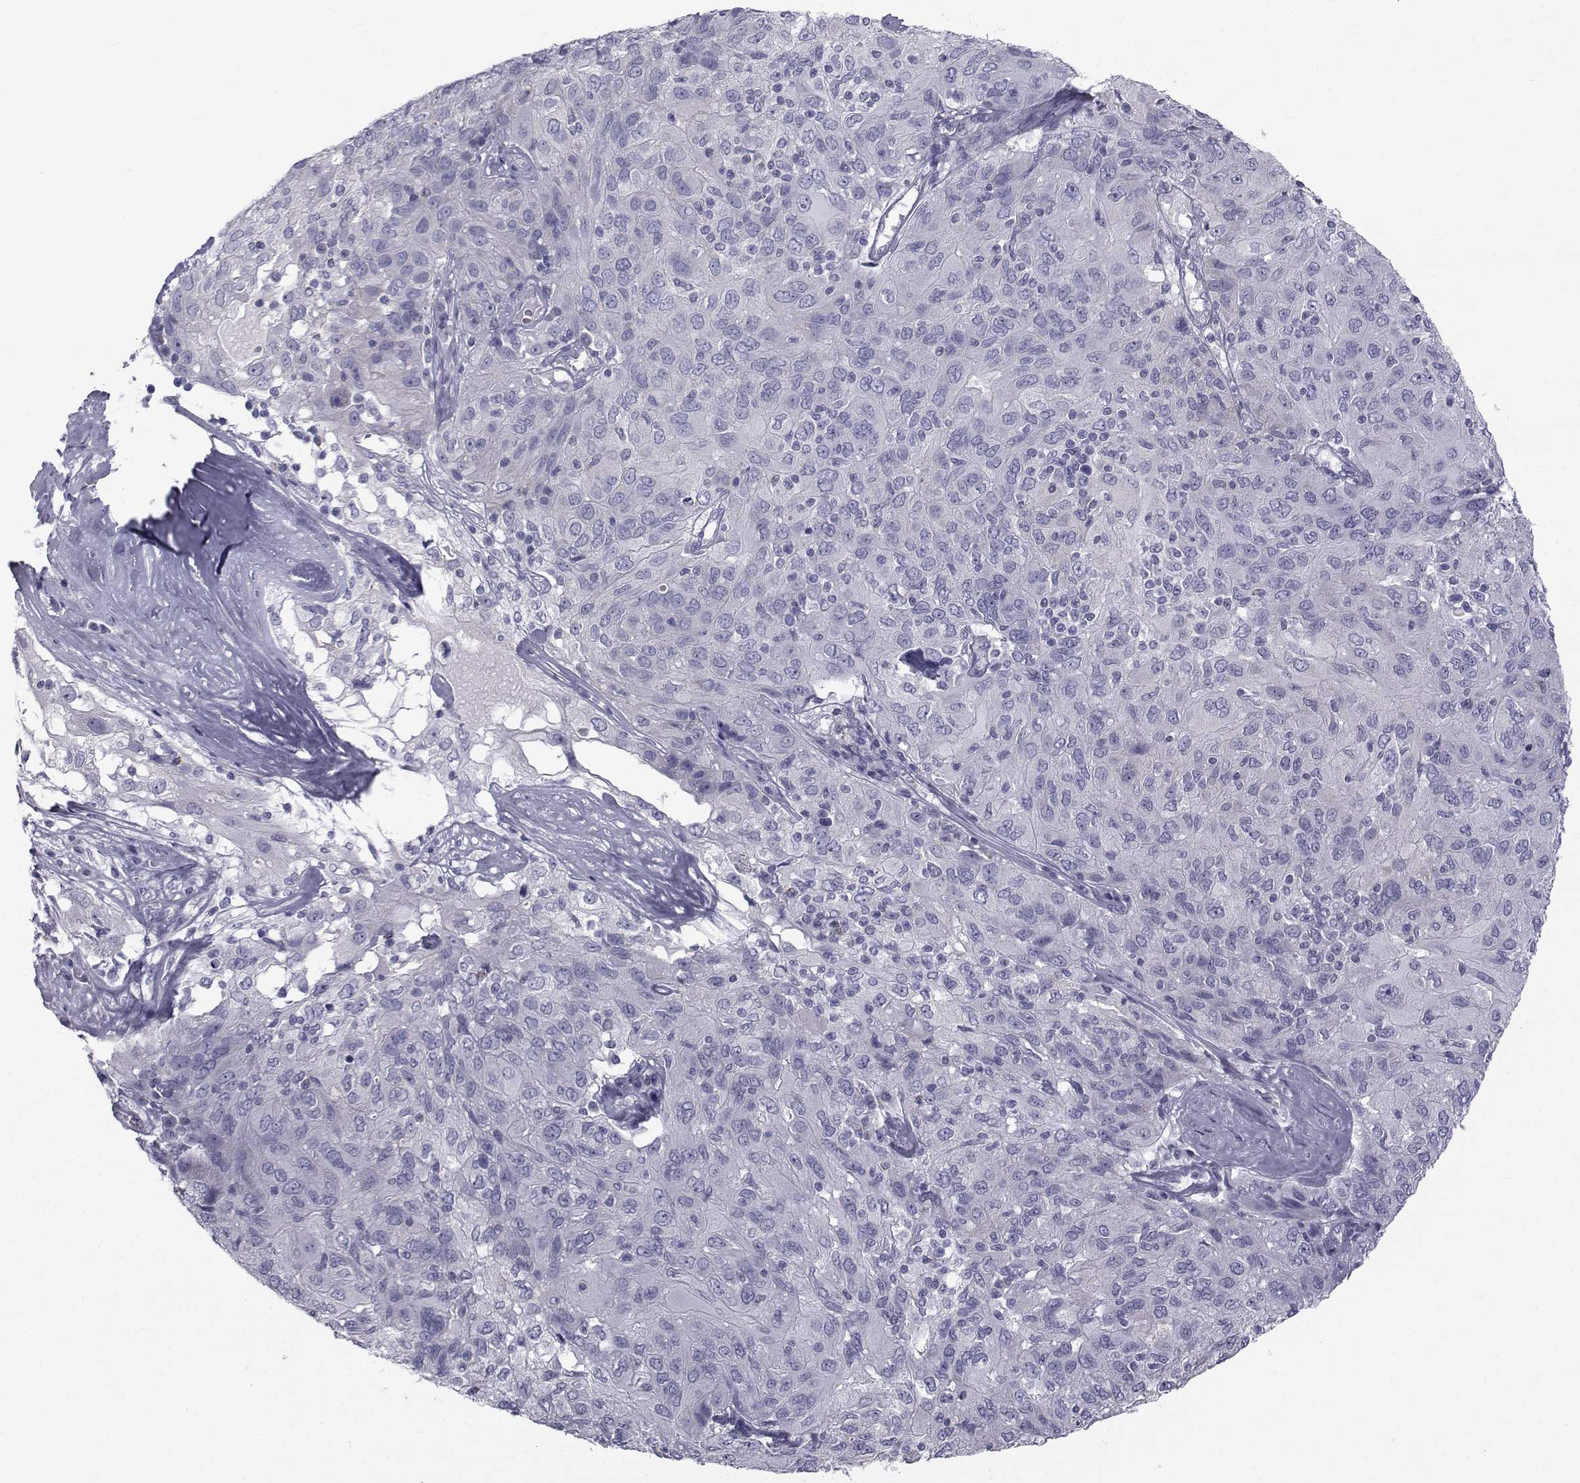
{"staining": {"intensity": "negative", "quantity": "none", "location": "none"}, "tissue": "ovarian cancer", "cell_type": "Tumor cells", "image_type": "cancer", "snomed": [{"axis": "morphology", "description": "Carcinoma, endometroid"}, {"axis": "topography", "description": "Ovary"}], "caption": "The micrograph shows no significant staining in tumor cells of ovarian cancer (endometroid carcinoma).", "gene": "FDXR", "patient": {"sex": "female", "age": 50}}